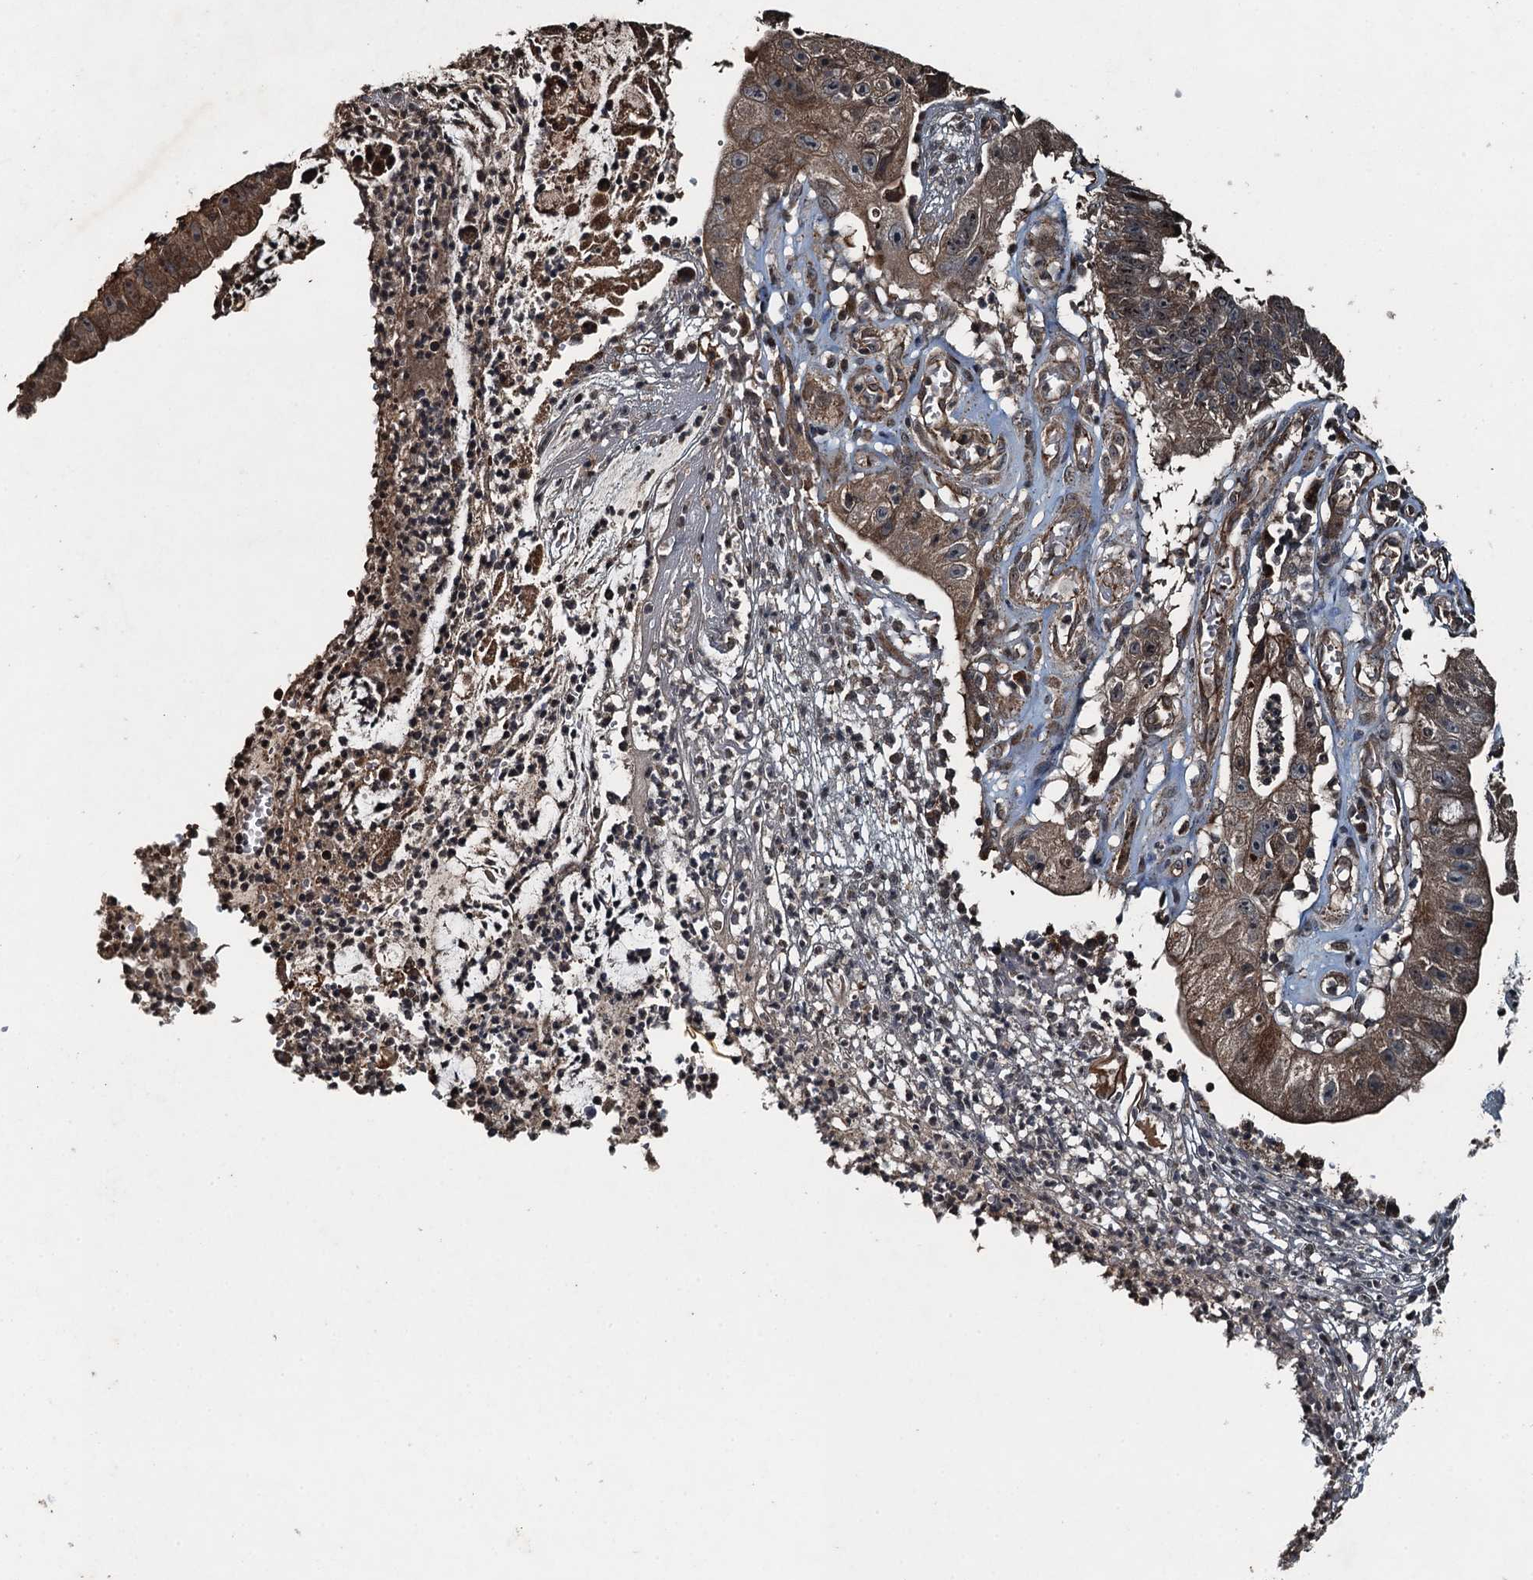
{"staining": {"intensity": "moderate", "quantity": ">75%", "location": "cytoplasmic/membranous,nuclear"}, "tissue": "stomach cancer", "cell_type": "Tumor cells", "image_type": "cancer", "snomed": [{"axis": "morphology", "description": "Adenocarcinoma, NOS"}, {"axis": "topography", "description": "Stomach"}], "caption": "Immunohistochemical staining of human adenocarcinoma (stomach) demonstrates moderate cytoplasmic/membranous and nuclear protein positivity in approximately >75% of tumor cells.", "gene": "TCTN1", "patient": {"sex": "male", "age": 59}}